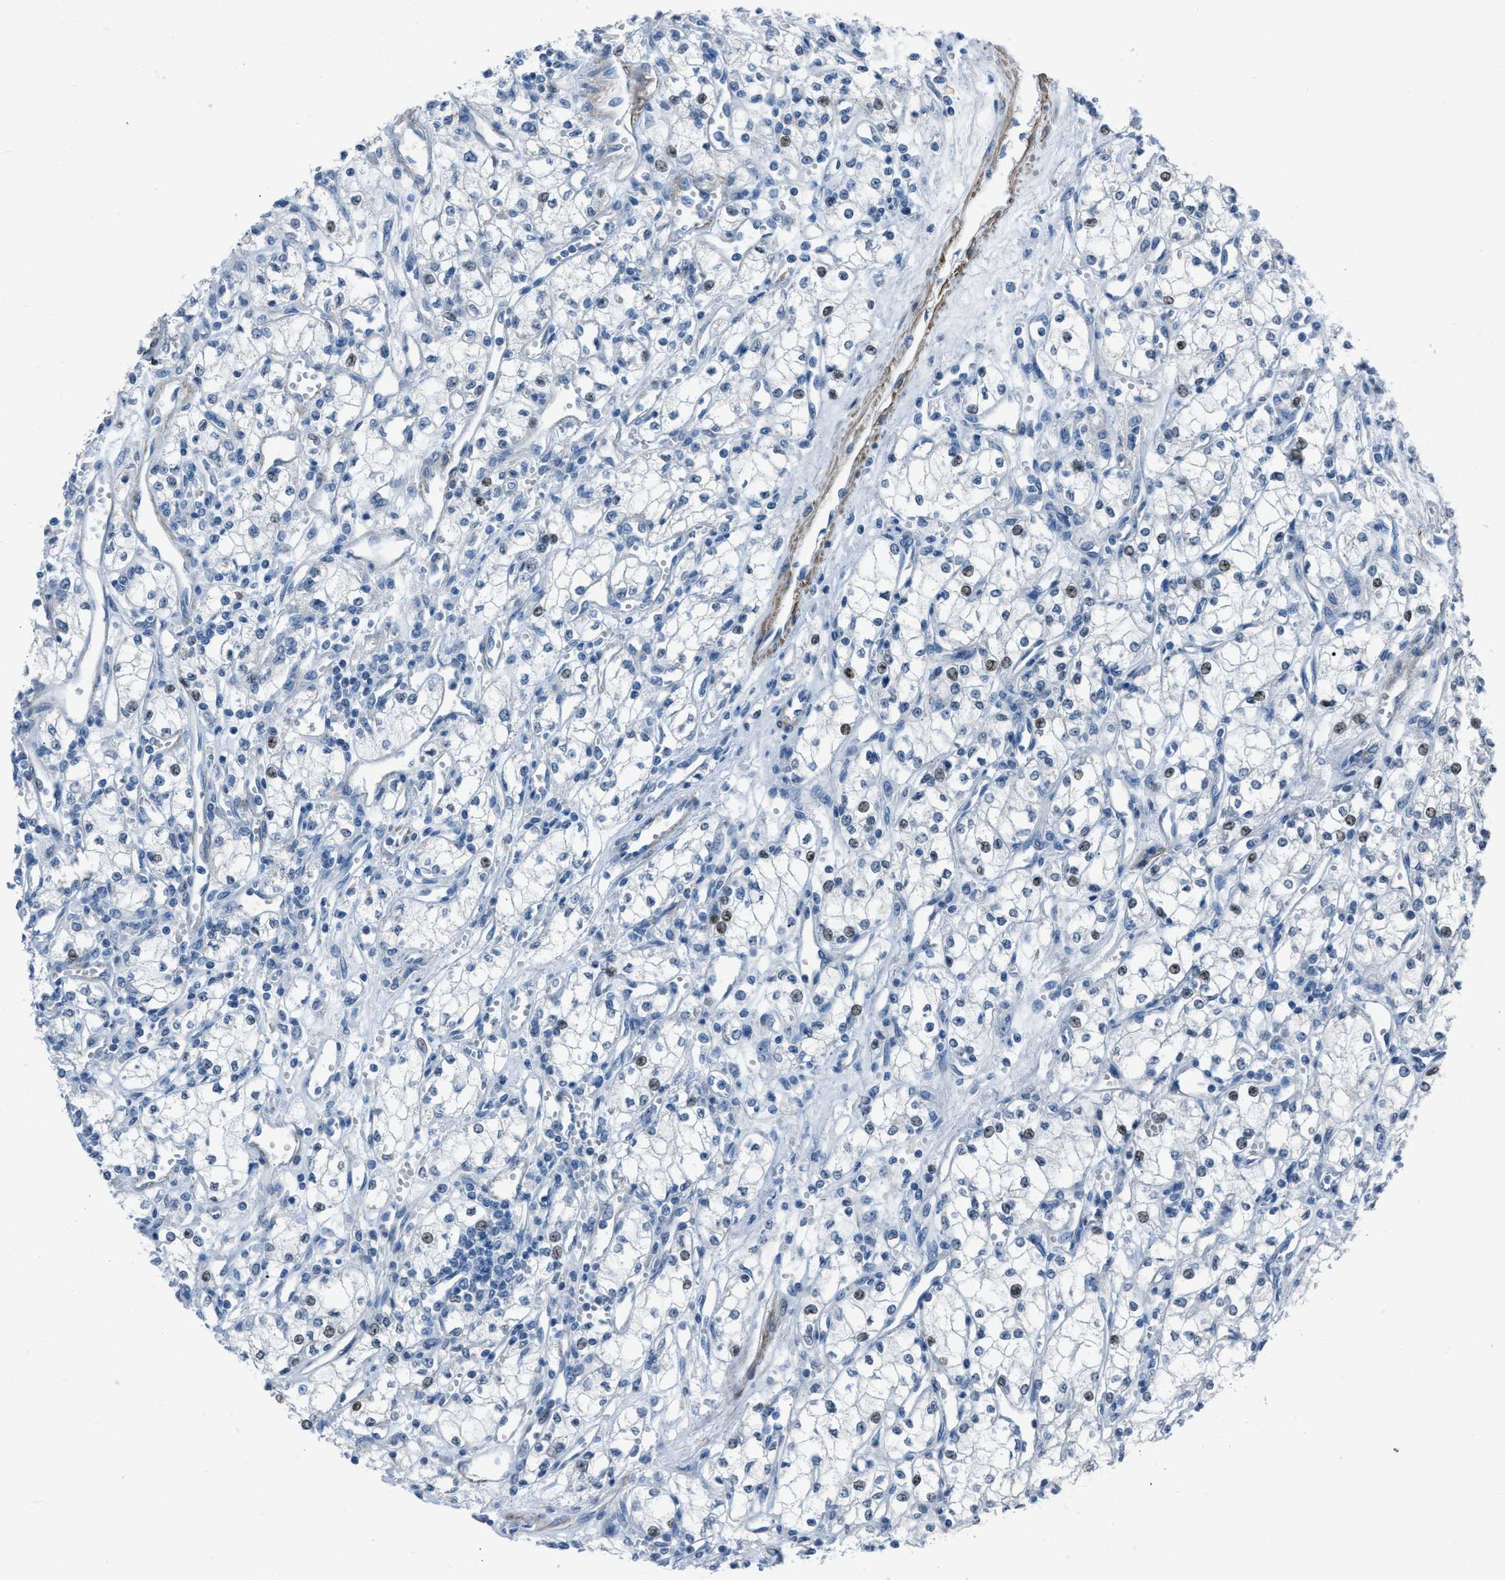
{"staining": {"intensity": "moderate", "quantity": "<25%", "location": "nuclear"}, "tissue": "renal cancer", "cell_type": "Tumor cells", "image_type": "cancer", "snomed": [{"axis": "morphology", "description": "Adenocarcinoma, NOS"}, {"axis": "topography", "description": "Kidney"}], "caption": "This is an image of immunohistochemistry staining of renal cancer, which shows moderate positivity in the nuclear of tumor cells.", "gene": "SPATC1L", "patient": {"sex": "male", "age": 59}}